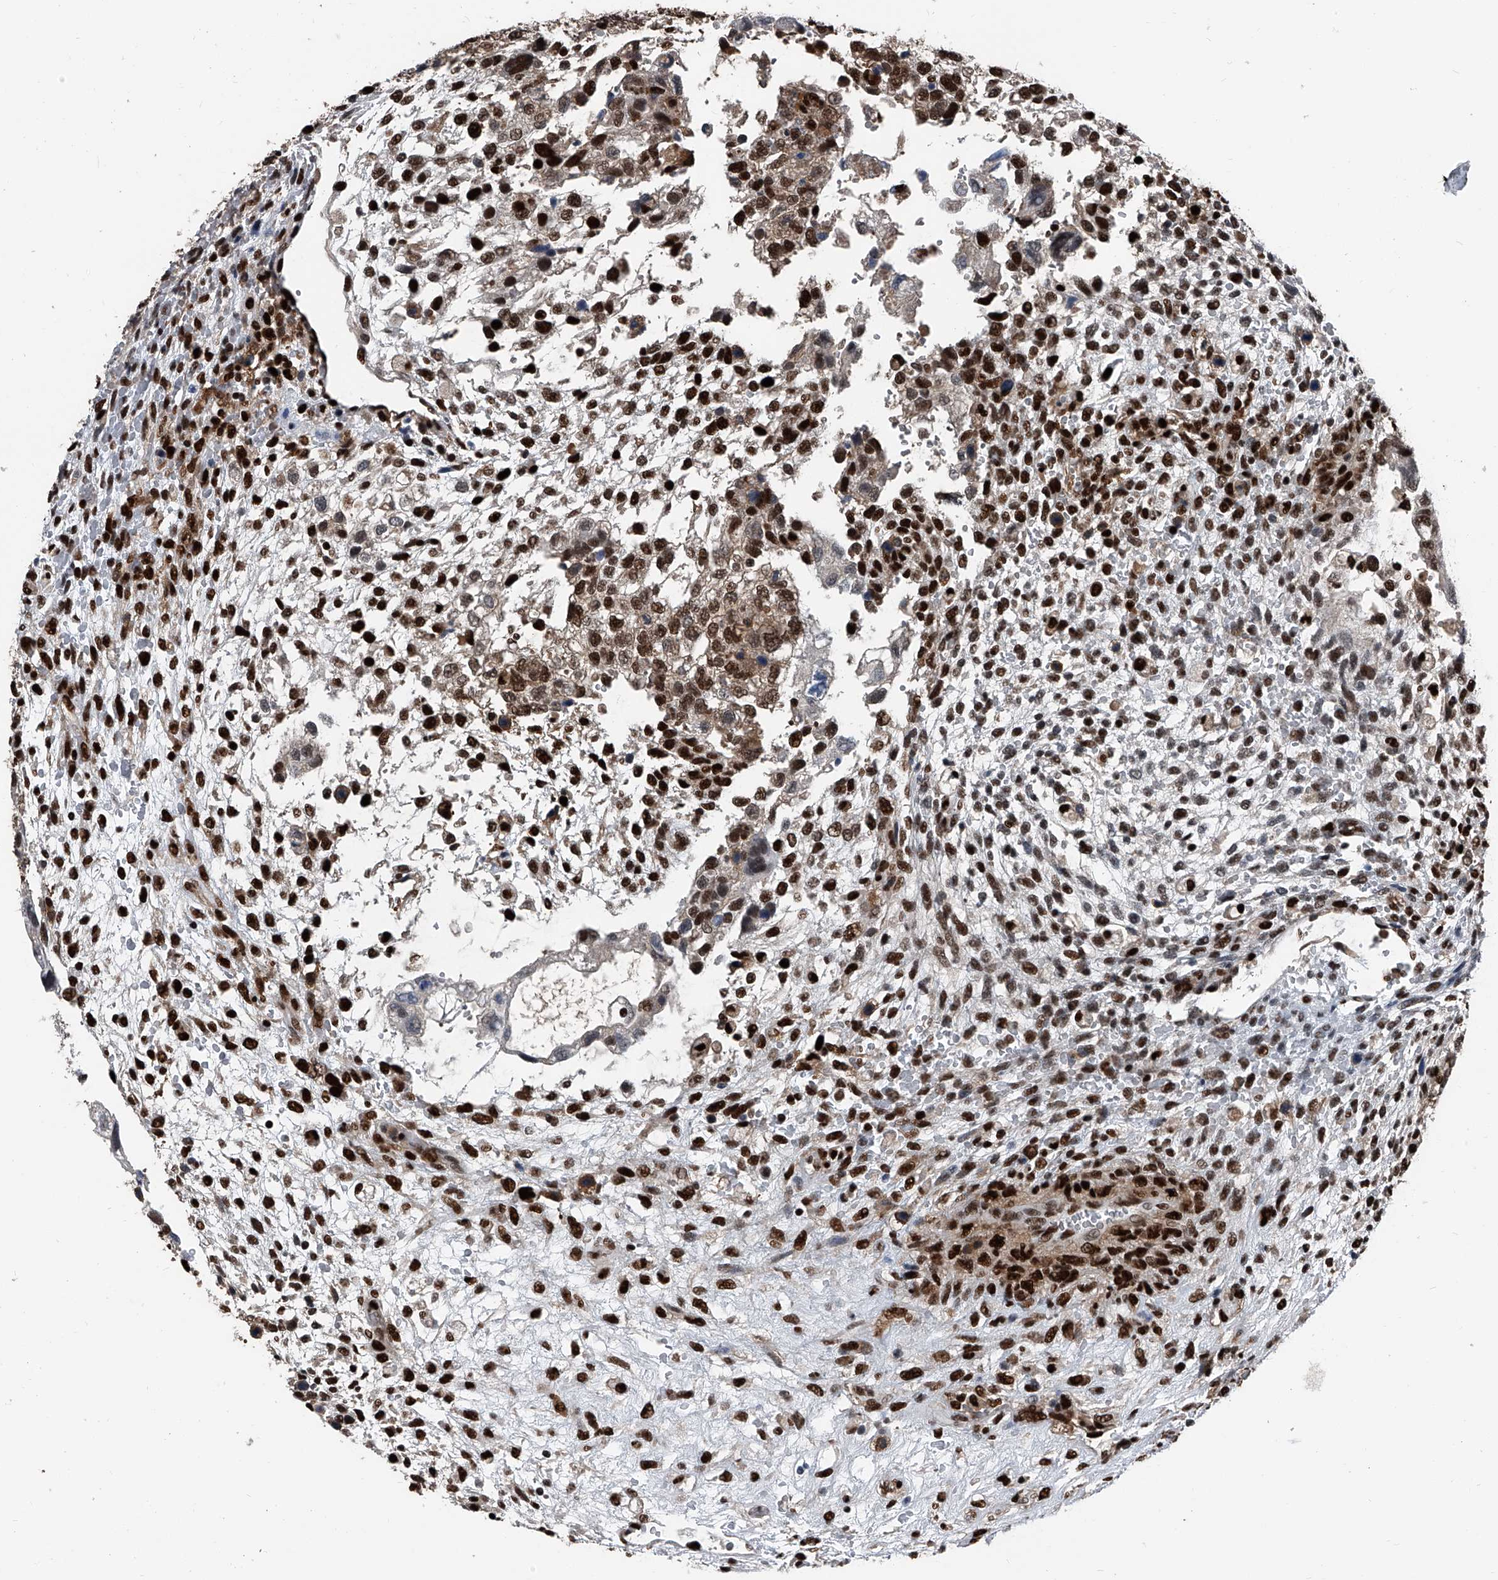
{"staining": {"intensity": "strong", "quantity": "25%-75%", "location": "nuclear"}, "tissue": "testis cancer", "cell_type": "Tumor cells", "image_type": "cancer", "snomed": [{"axis": "morphology", "description": "Carcinoma, Embryonal, NOS"}, {"axis": "topography", "description": "Testis"}], "caption": "Immunohistochemical staining of human testis embryonal carcinoma shows strong nuclear protein staining in approximately 25%-75% of tumor cells. (DAB = brown stain, brightfield microscopy at high magnification).", "gene": "FKBP5", "patient": {"sex": "male", "age": 37}}